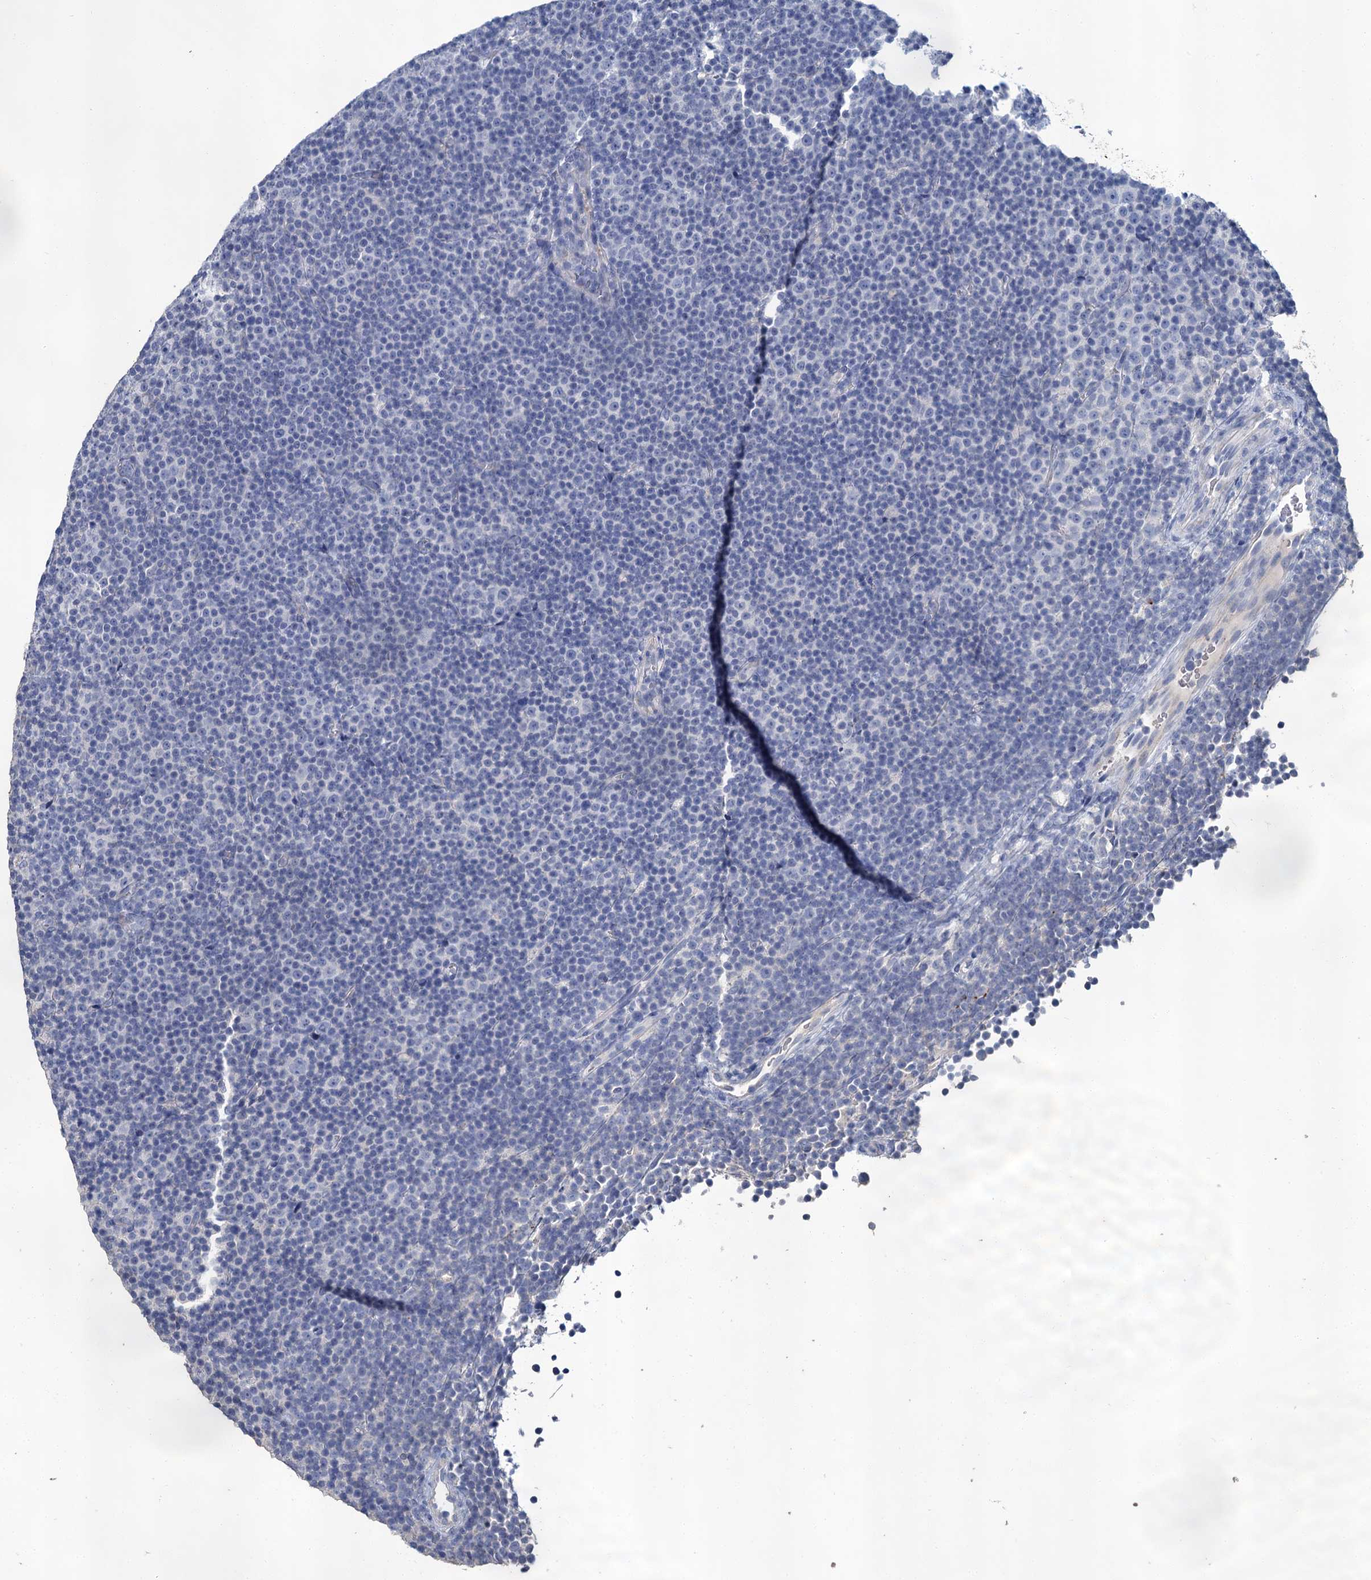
{"staining": {"intensity": "negative", "quantity": "none", "location": "none"}, "tissue": "lymphoma", "cell_type": "Tumor cells", "image_type": "cancer", "snomed": [{"axis": "morphology", "description": "Malignant lymphoma, non-Hodgkin's type, Low grade"}, {"axis": "topography", "description": "Lymph node"}], "caption": "The histopathology image exhibits no staining of tumor cells in lymphoma.", "gene": "SNCB", "patient": {"sex": "female", "age": 67}}